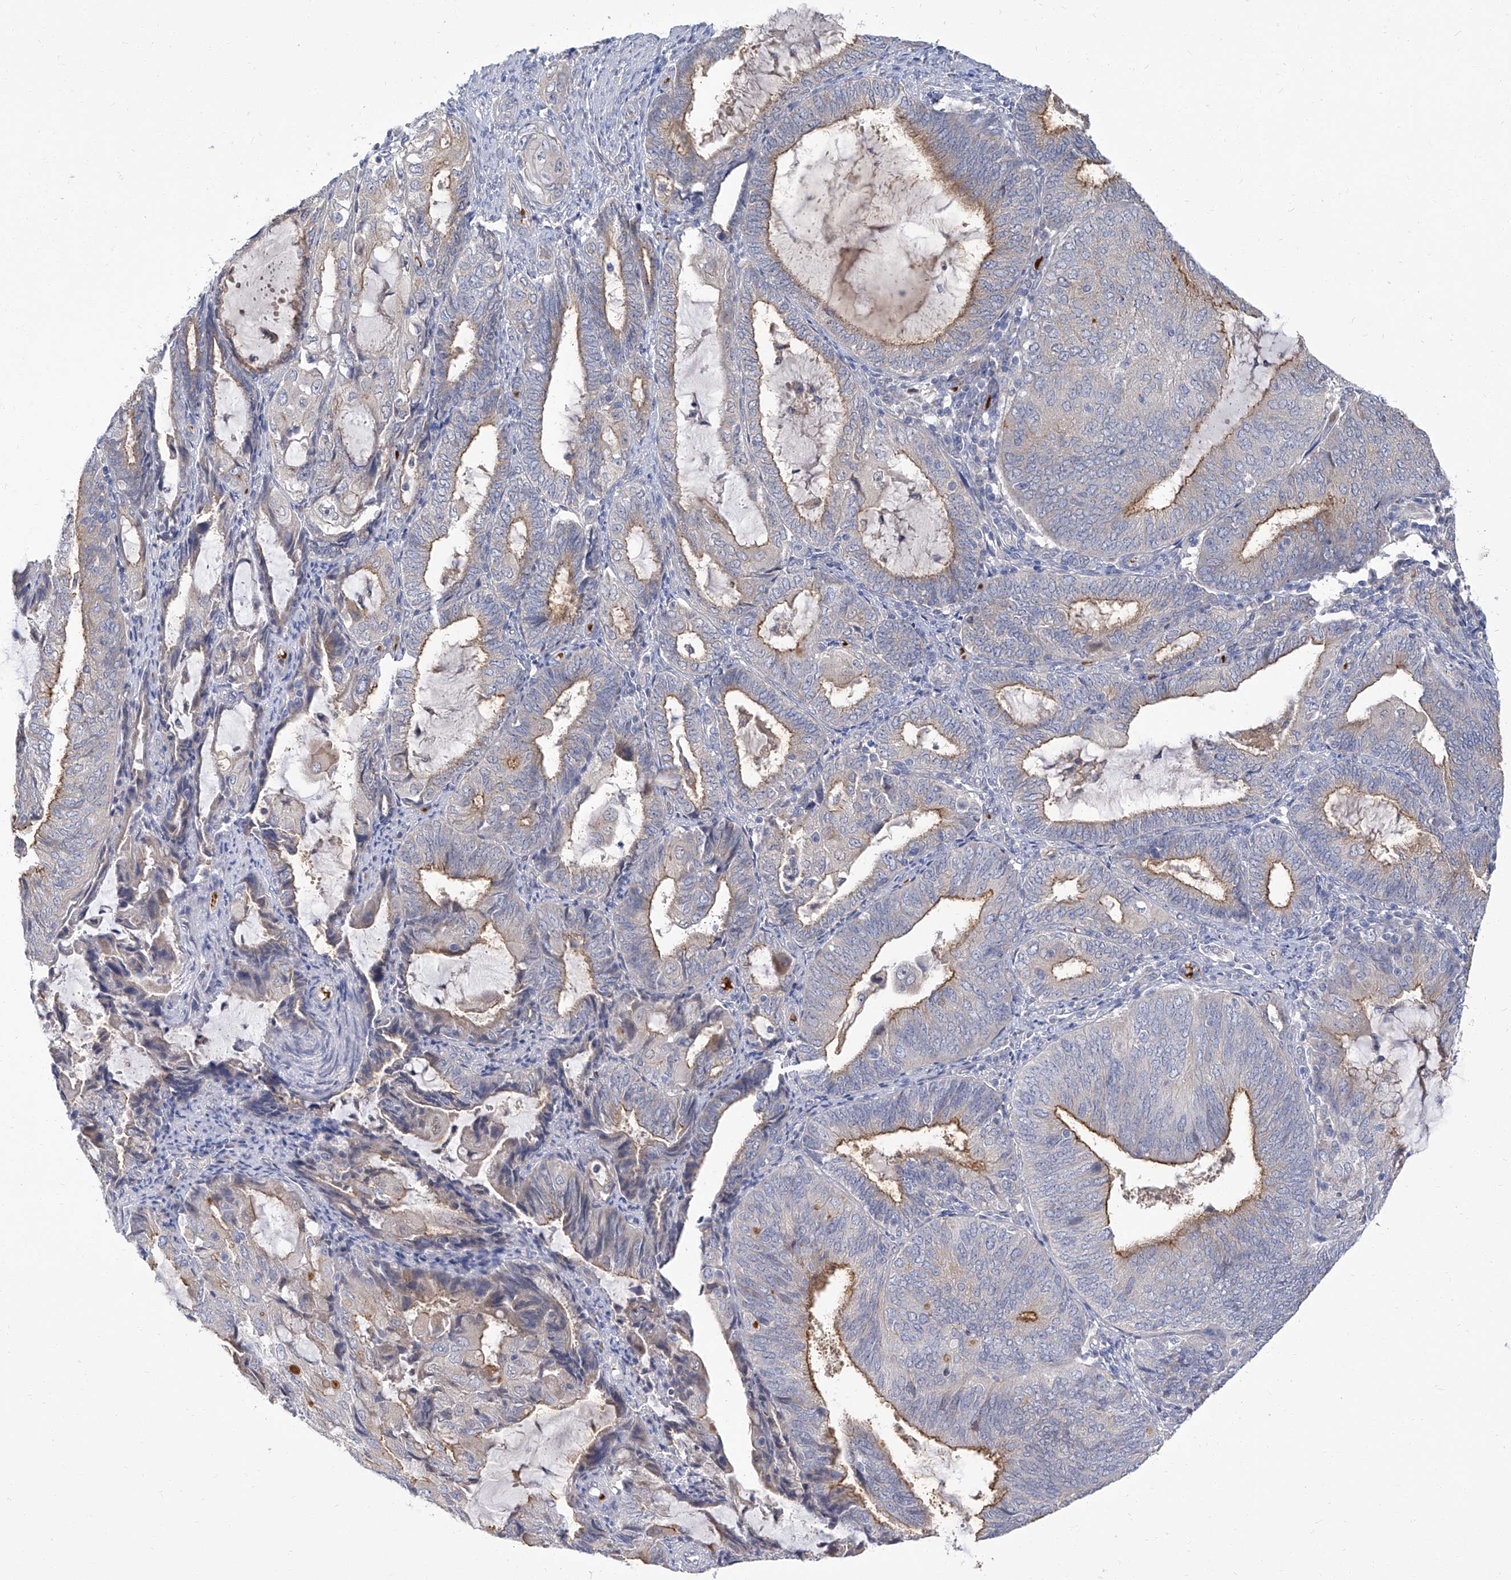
{"staining": {"intensity": "moderate", "quantity": "25%-75%", "location": "cytoplasmic/membranous"}, "tissue": "endometrial cancer", "cell_type": "Tumor cells", "image_type": "cancer", "snomed": [{"axis": "morphology", "description": "Adenocarcinoma, NOS"}, {"axis": "topography", "description": "Endometrium"}], "caption": "A micrograph of human endometrial adenocarcinoma stained for a protein demonstrates moderate cytoplasmic/membranous brown staining in tumor cells. The staining is performed using DAB brown chromogen to label protein expression. The nuclei are counter-stained blue using hematoxylin.", "gene": "PARD3", "patient": {"sex": "female", "age": 81}}